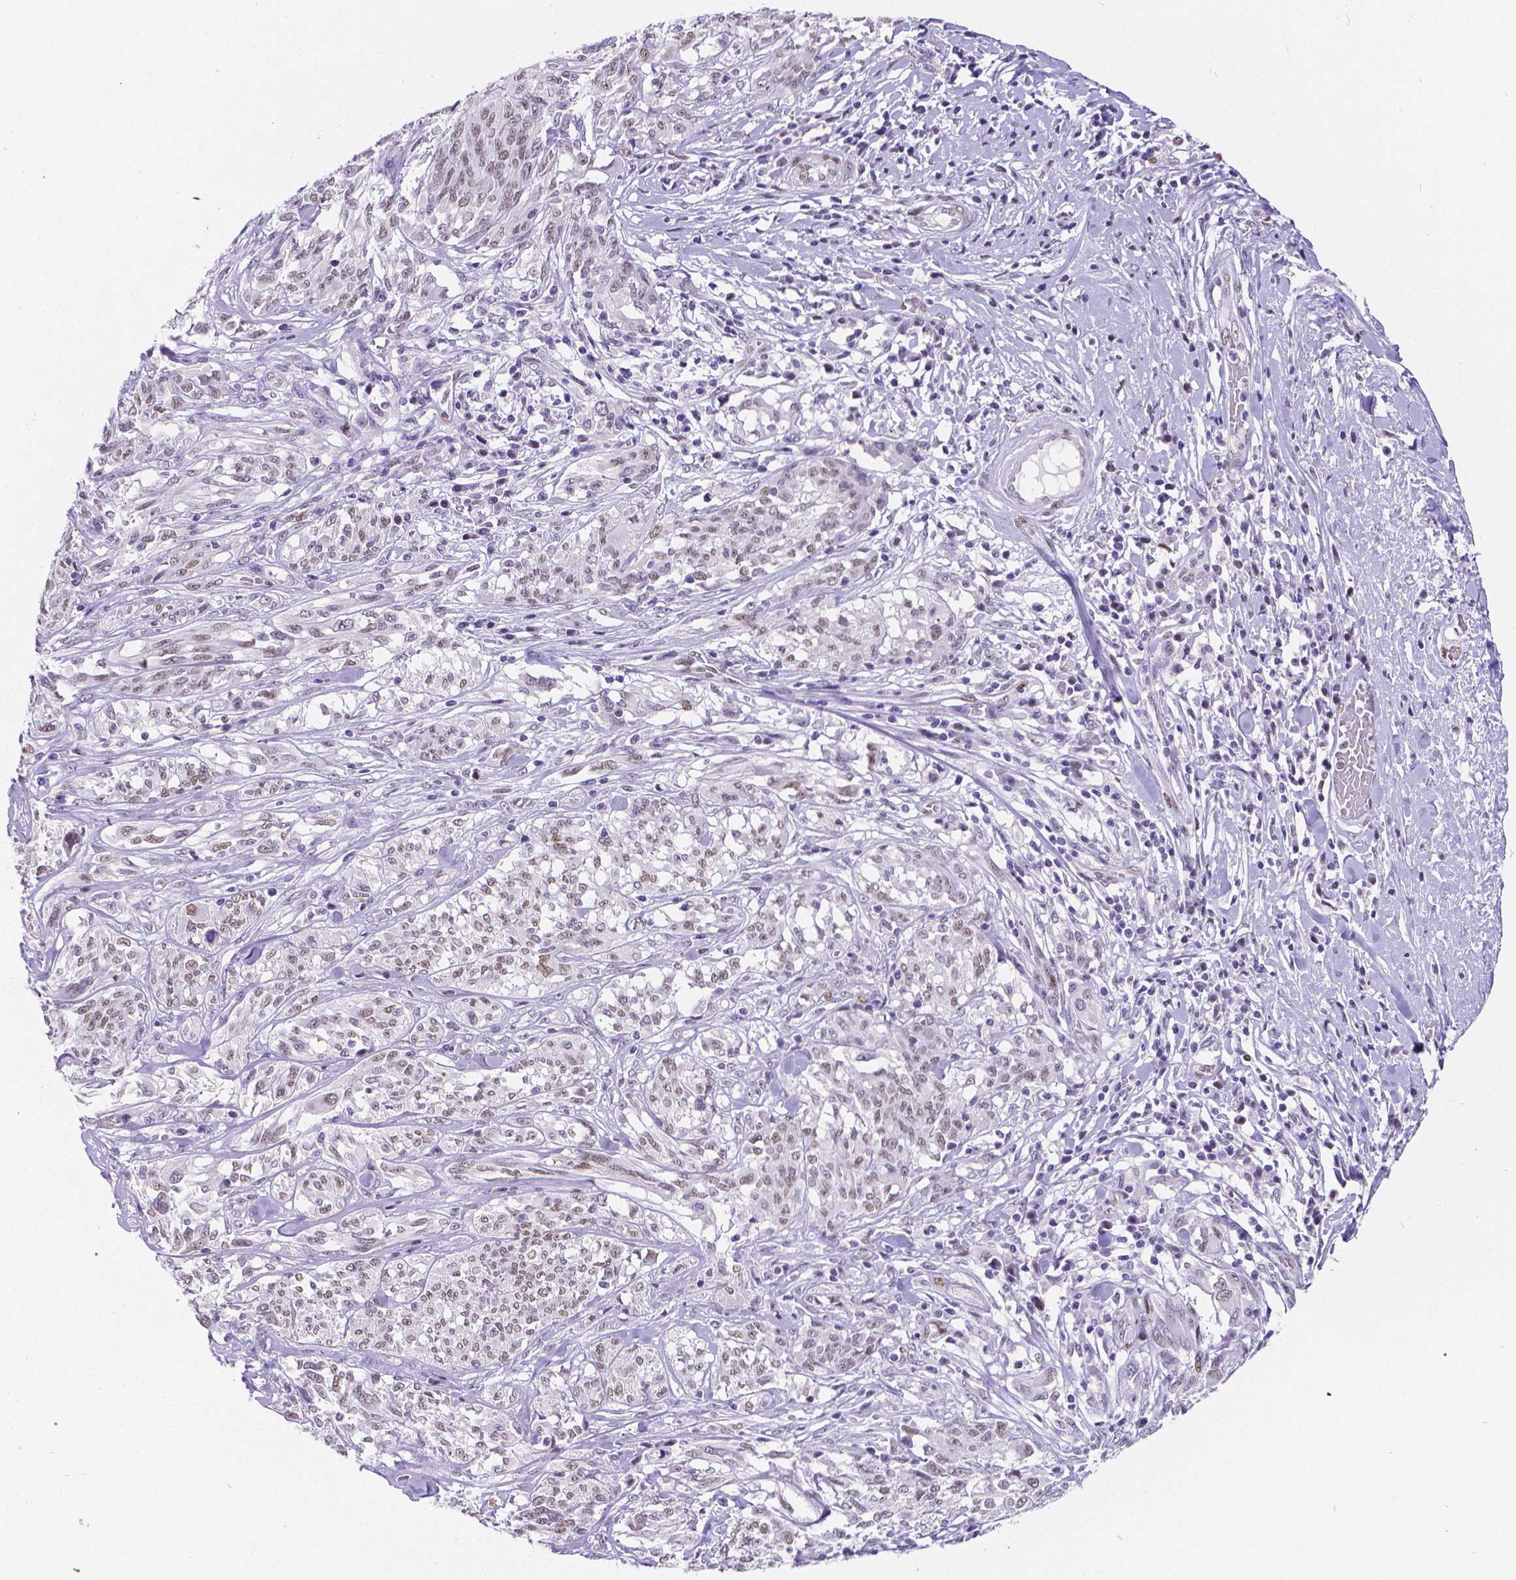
{"staining": {"intensity": "weak", "quantity": "25%-75%", "location": "nuclear"}, "tissue": "melanoma", "cell_type": "Tumor cells", "image_type": "cancer", "snomed": [{"axis": "morphology", "description": "Malignant melanoma, NOS"}, {"axis": "topography", "description": "Skin"}], "caption": "Weak nuclear staining for a protein is appreciated in approximately 25%-75% of tumor cells of malignant melanoma using immunohistochemistry (IHC).", "gene": "MEF2C", "patient": {"sex": "female", "age": 91}}